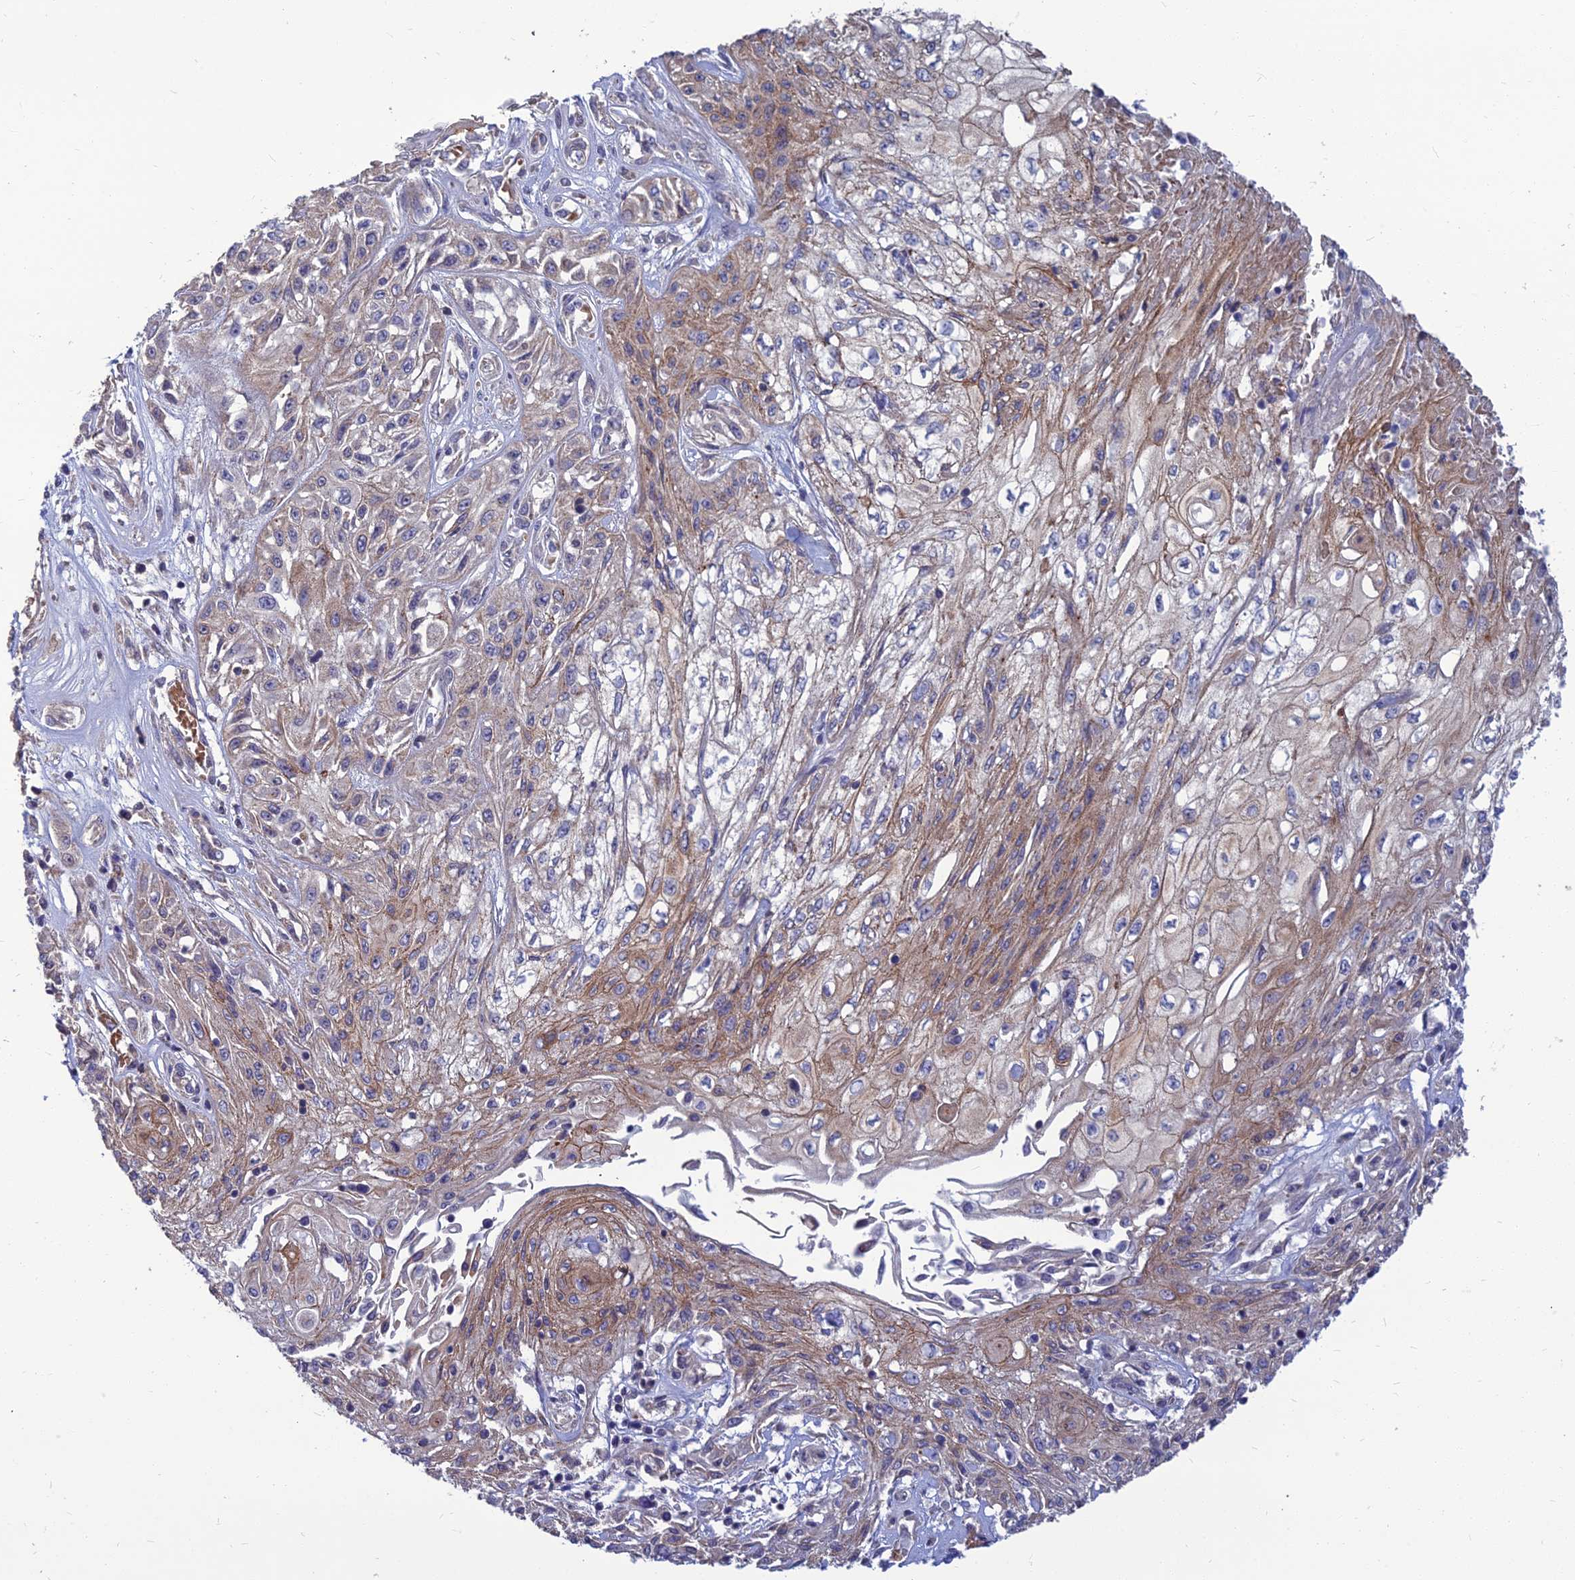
{"staining": {"intensity": "weak", "quantity": "25%-75%", "location": "cytoplasmic/membranous"}, "tissue": "skin cancer", "cell_type": "Tumor cells", "image_type": "cancer", "snomed": [{"axis": "morphology", "description": "Squamous cell carcinoma, NOS"}, {"axis": "morphology", "description": "Squamous cell carcinoma, metastatic, NOS"}, {"axis": "topography", "description": "Skin"}, {"axis": "topography", "description": "Lymph node"}], "caption": "Weak cytoplasmic/membranous positivity is seen in approximately 25%-75% of tumor cells in skin metastatic squamous cell carcinoma.", "gene": "OPA3", "patient": {"sex": "male", "age": 75}}